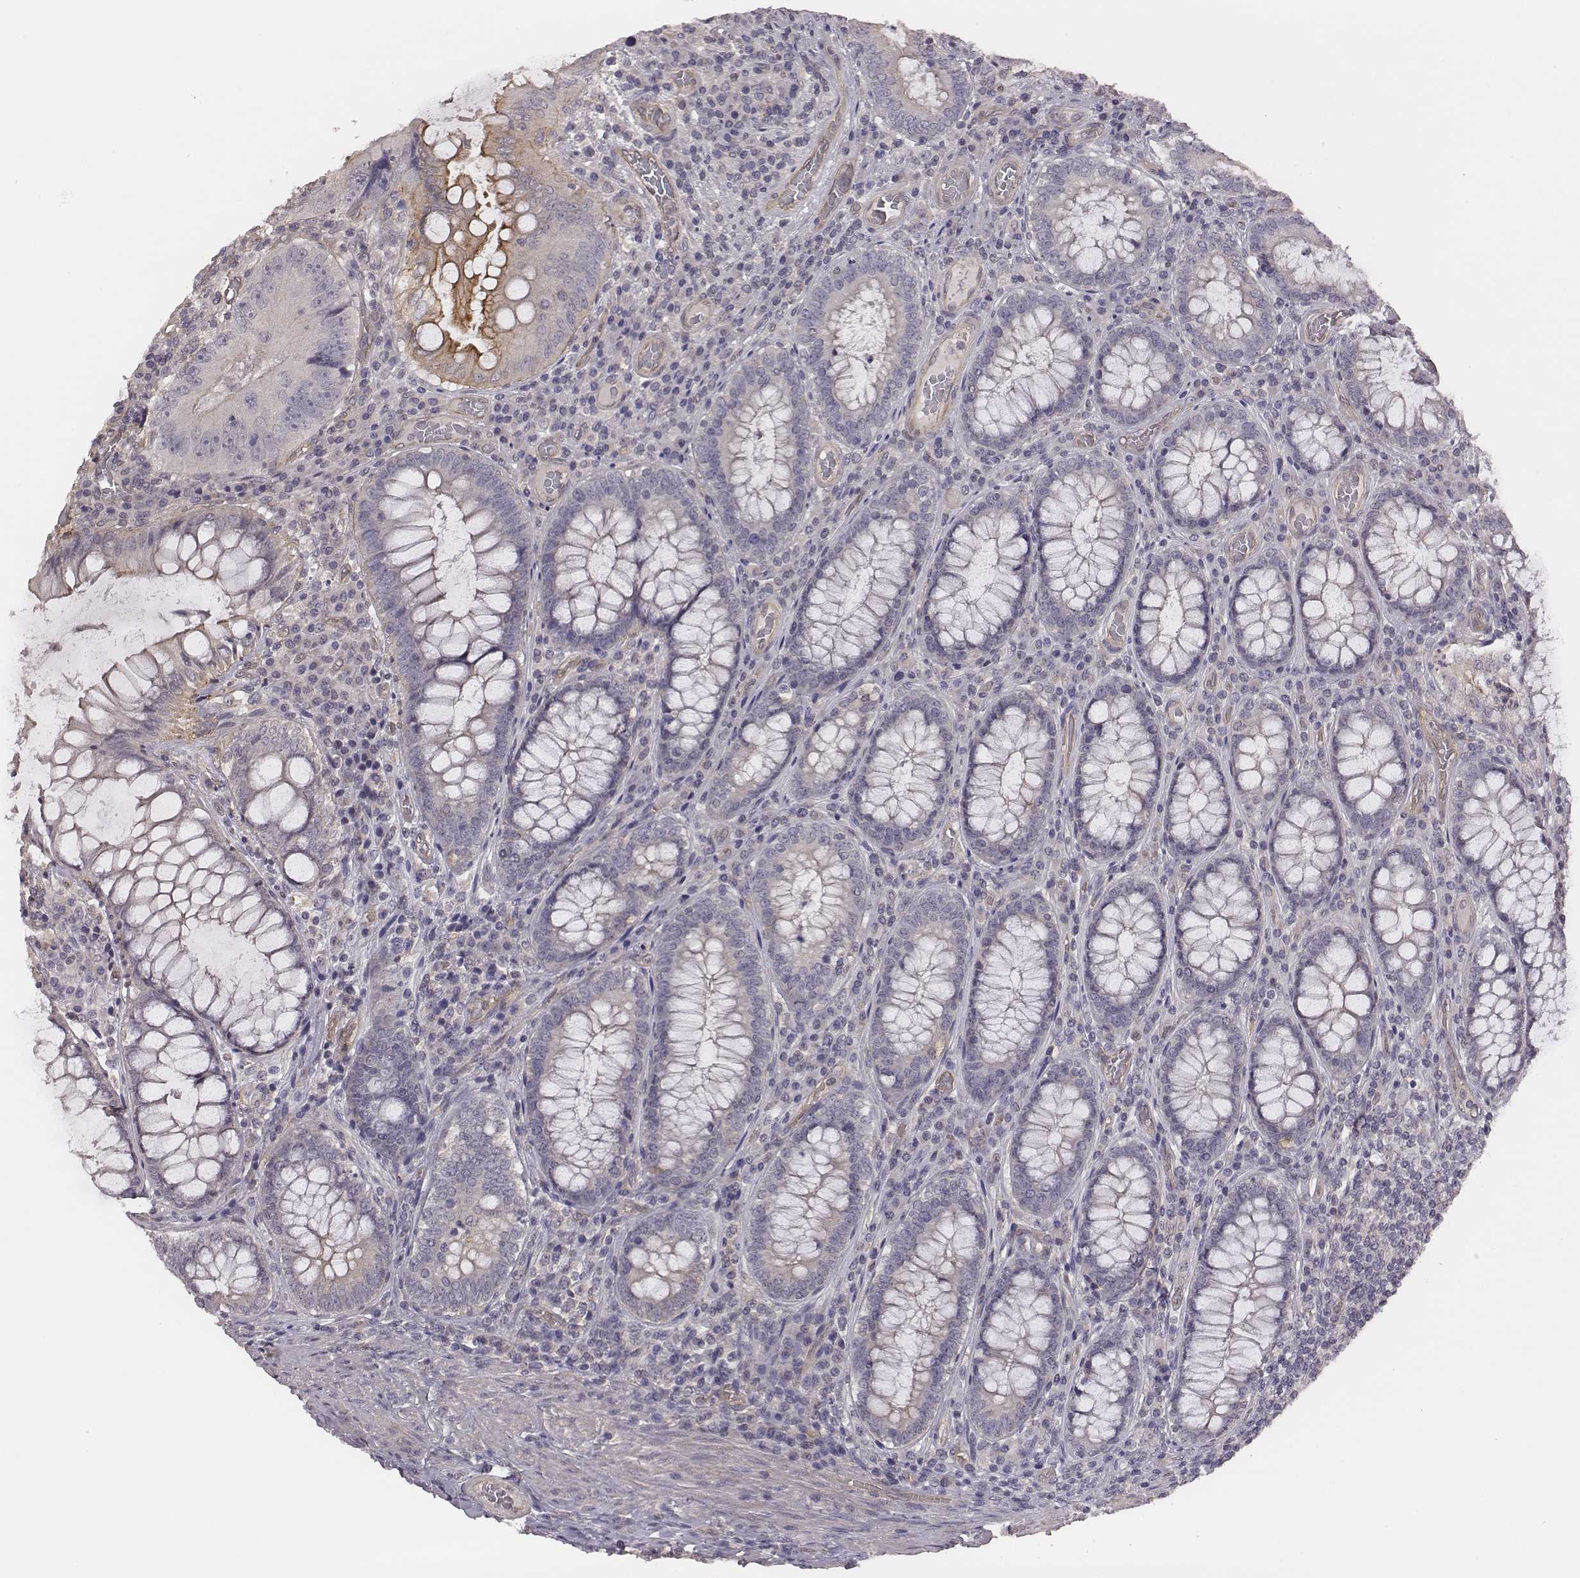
{"staining": {"intensity": "negative", "quantity": "none", "location": "none"}, "tissue": "colorectal cancer", "cell_type": "Tumor cells", "image_type": "cancer", "snomed": [{"axis": "morphology", "description": "Adenocarcinoma, NOS"}, {"axis": "topography", "description": "Colon"}], "caption": "Tumor cells show no significant expression in colorectal cancer. (Brightfield microscopy of DAB immunohistochemistry at high magnification).", "gene": "SCARF1", "patient": {"sex": "female", "age": 86}}